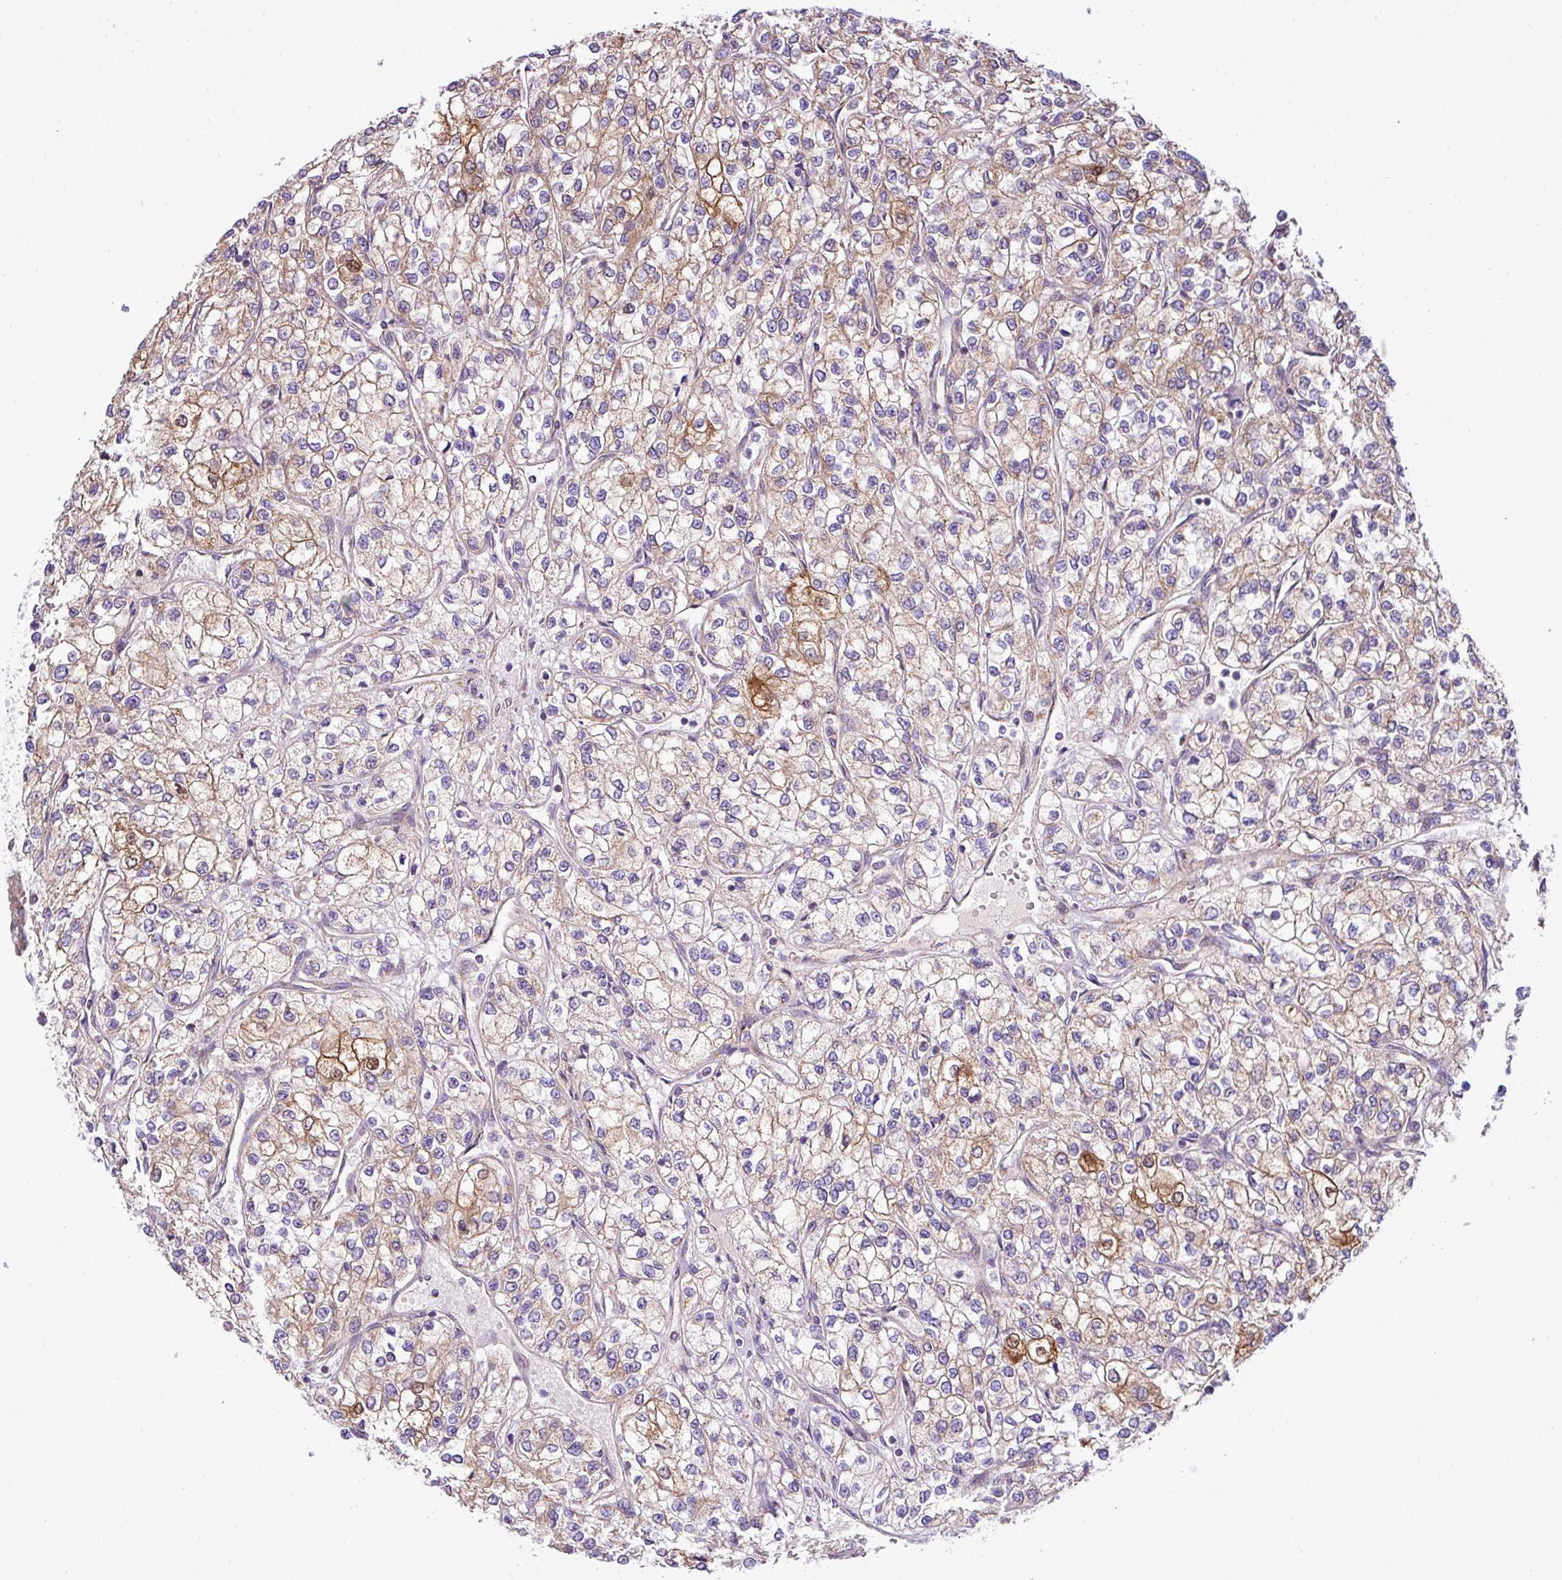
{"staining": {"intensity": "moderate", "quantity": "<25%", "location": "cytoplasmic/membranous"}, "tissue": "renal cancer", "cell_type": "Tumor cells", "image_type": "cancer", "snomed": [{"axis": "morphology", "description": "Adenocarcinoma, NOS"}, {"axis": "topography", "description": "Kidney"}], "caption": "Protein expression analysis of human adenocarcinoma (renal) reveals moderate cytoplasmic/membranous expression in about <25% of tumor cells. The staining was performed using DAB to visualize the protein expression in brown, while the nuclei were stained in blue with hematoxylin (Magnification: 20x).", "gene": "B3GNT9", "patient": {"sex": "male", "age": 80}}